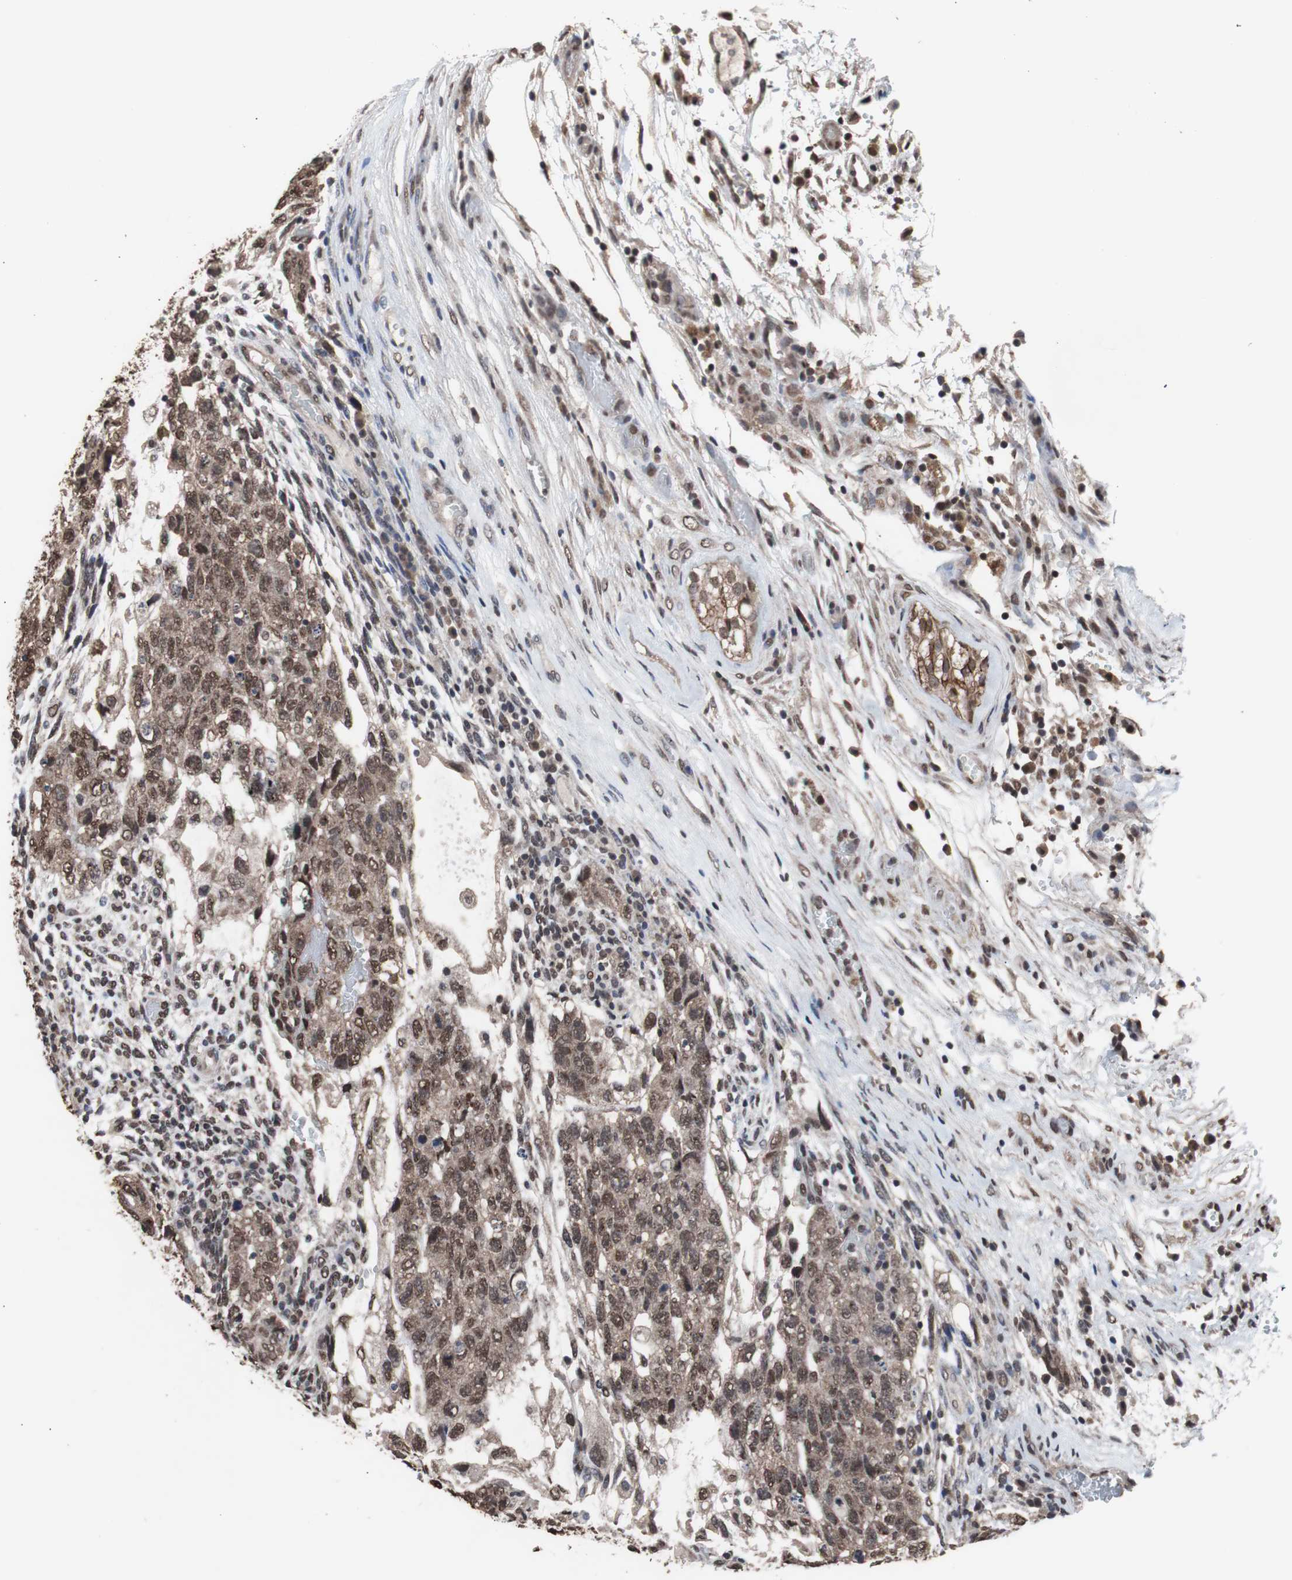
{"staining": {"intensity": "moderate", "quantity": ">75%", "location": "cytoplasmic/membranous,nuclear"}, "tissue": "testis cancer", "cell_type": "Tumor cells", "image_type": "cancer", "snomed": [{"axis": "morphology", "description": "Normal tissue, NOS"}, {"axis": "morphology", "description": "Carcinoma, Embryonal, NOS"}, {"axis": "topography", "description": "Testis"}], "caption": "The immunohistochemical stain labels moderate cytoplasmic/membranous and nuclear staining in tumor cells of testis cancer (embryonal carcinoma) tissue.", "gene": "MED27", "patient": {"sex": "male", "age": 36}}